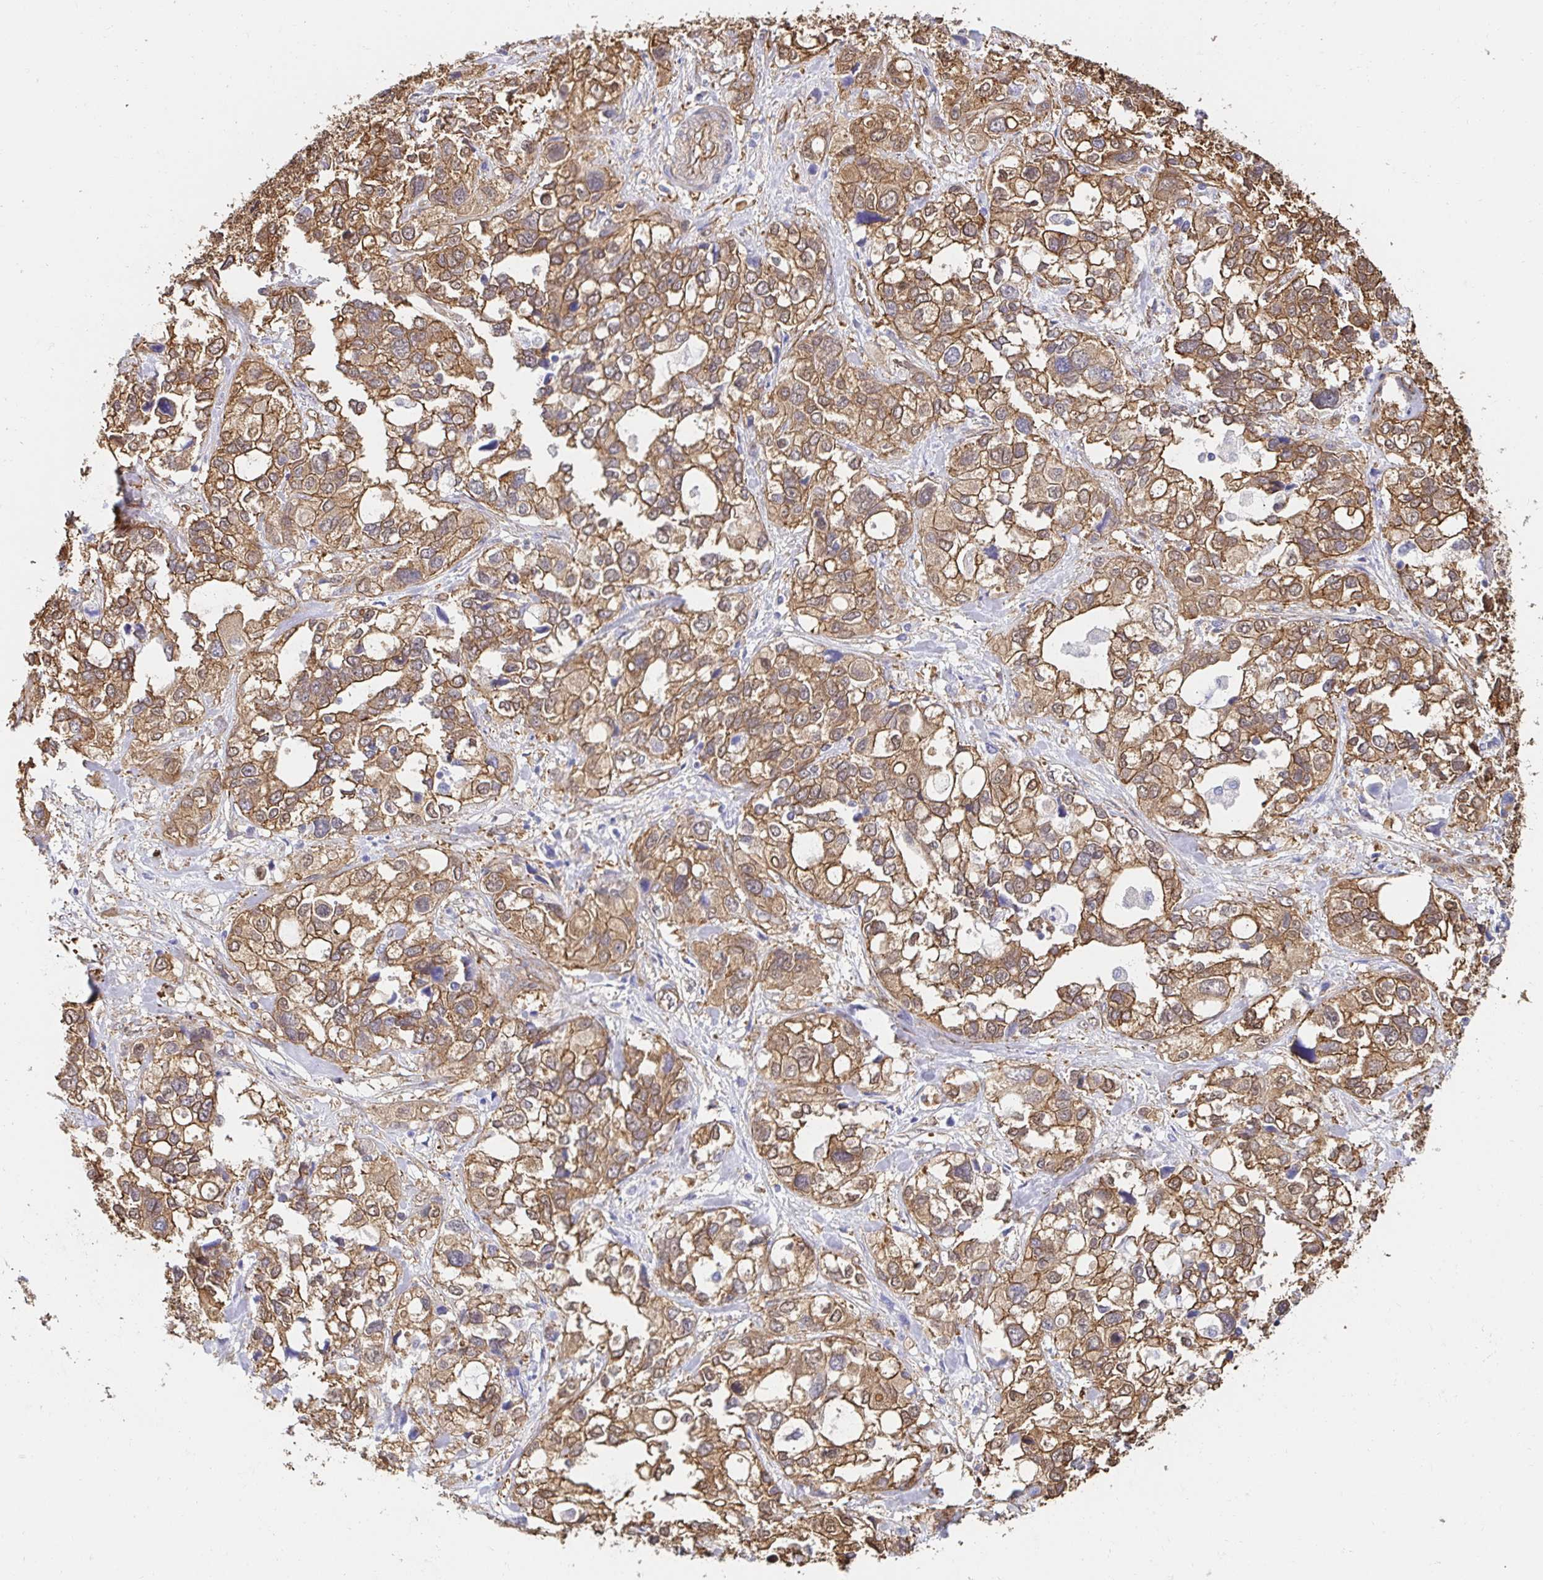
{"staining": {"intensity": "moderate", "quantity": ">75%", "location": "cytoplasmic/membranous"}, "tissue": "stomach cancer", "cell_type": "Tumor cells", "image_type": "cancer", "snomed": [{"axis": "morphology", "description": "Adenocarcinoma, NOS"}, {"axis": "topography", "description": "Stomach, upper"}], "caption": "Adenocarcinoma (stomach) was stained to show a protein in brown. There is medium levels of moderate cytoplasmic/membranous positivity in approximately >75% of tumor cells.", "gene": "CTTN", "patient": {"sex": "female", "age": 81}}